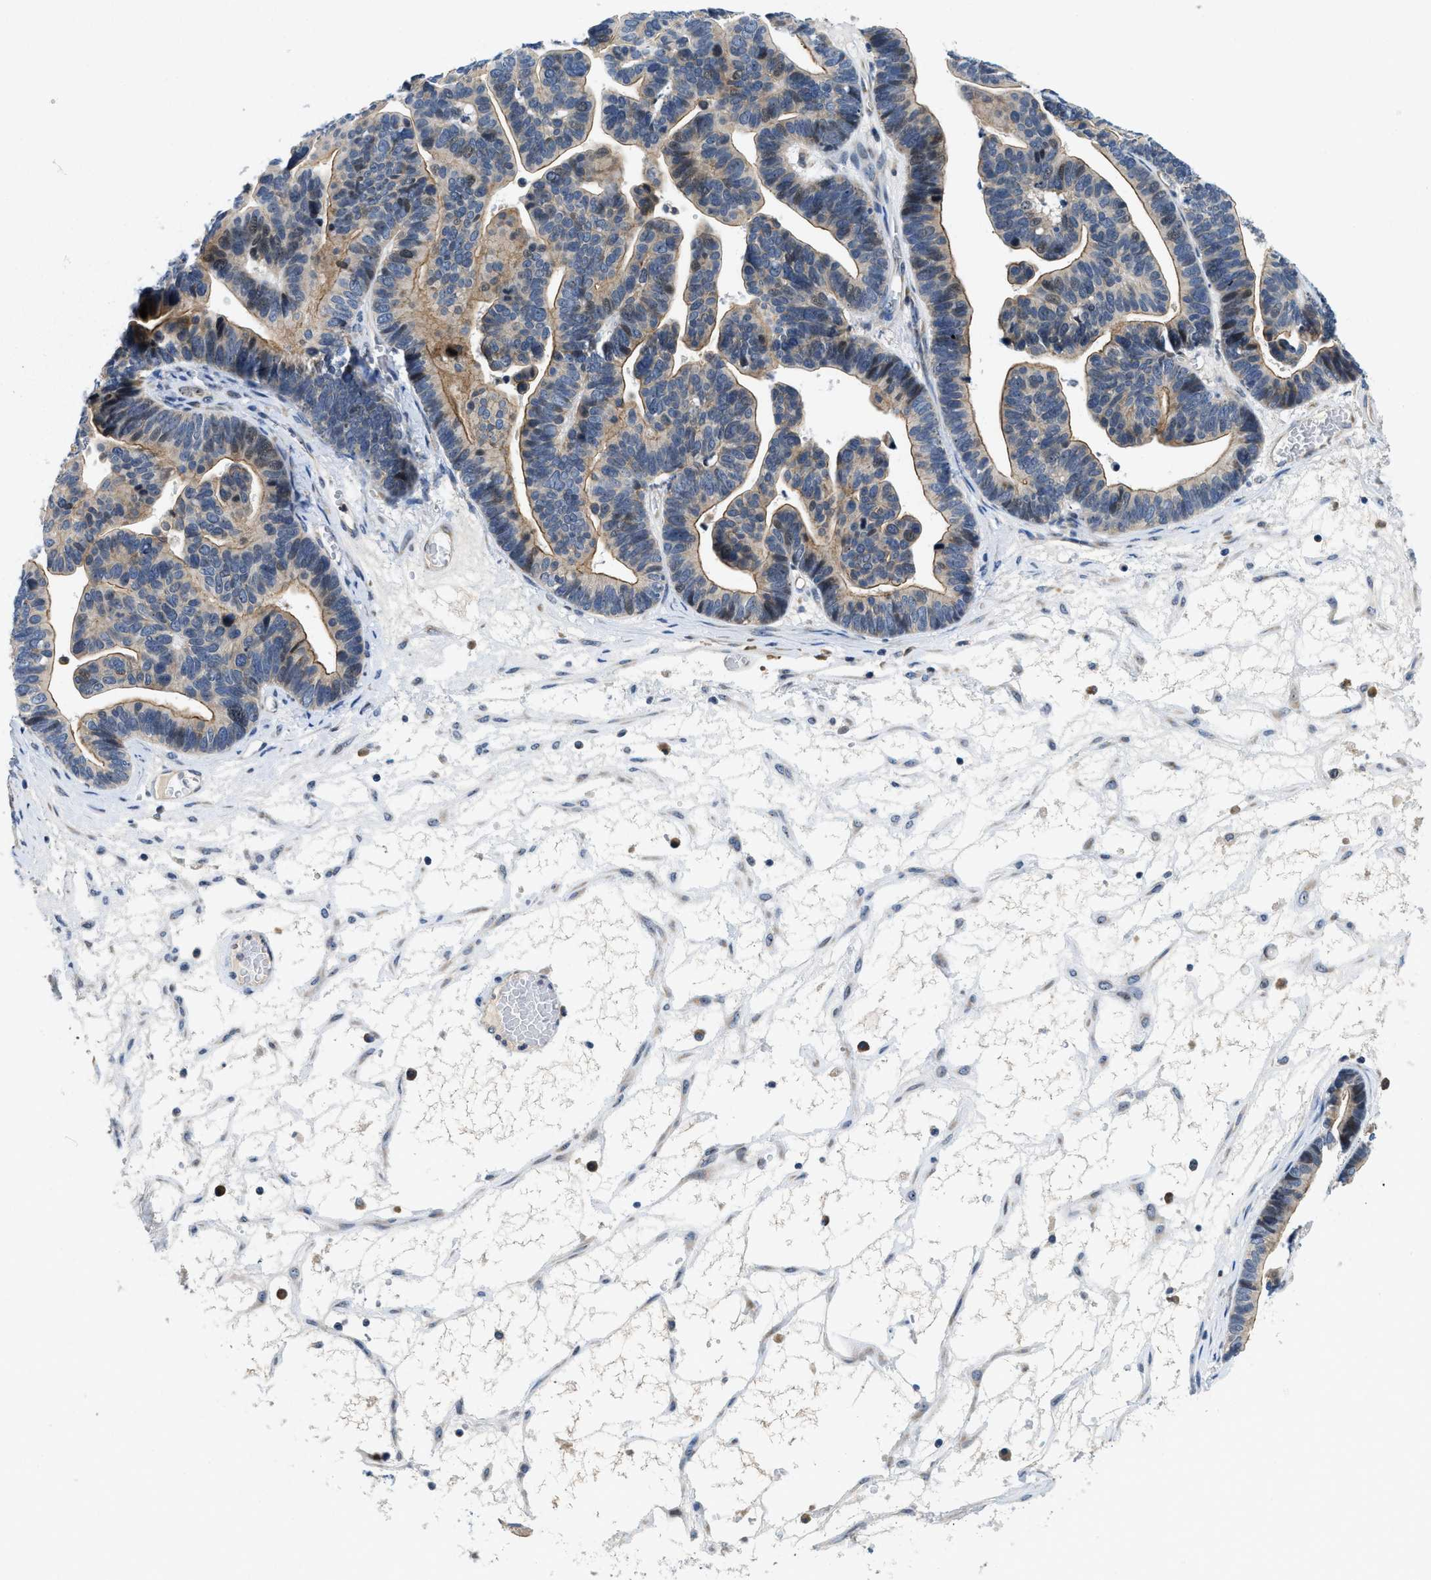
{"staining": {"intensity": "weak", "quantity": ">75%", "location": "cytoplasmic/membranous"}, "tissue": "ovarian cancer", "cell_type": "Tumor cells", "image_type": "cancer", "snomed": [{"axis": "morphology", "description": "Cystadenocarcinoma, serous, NOS"}, {"axis": "topography", "description": "Ovary"}], "caption": "This is an image of immunohistochemistry (IHC) staining of ovarian cancer, which shows weak positivity in the cytoplasmic/membranous of tumor cells.", "gene": "IKBKE", "patient": {"sex": "female", "age": 56}}